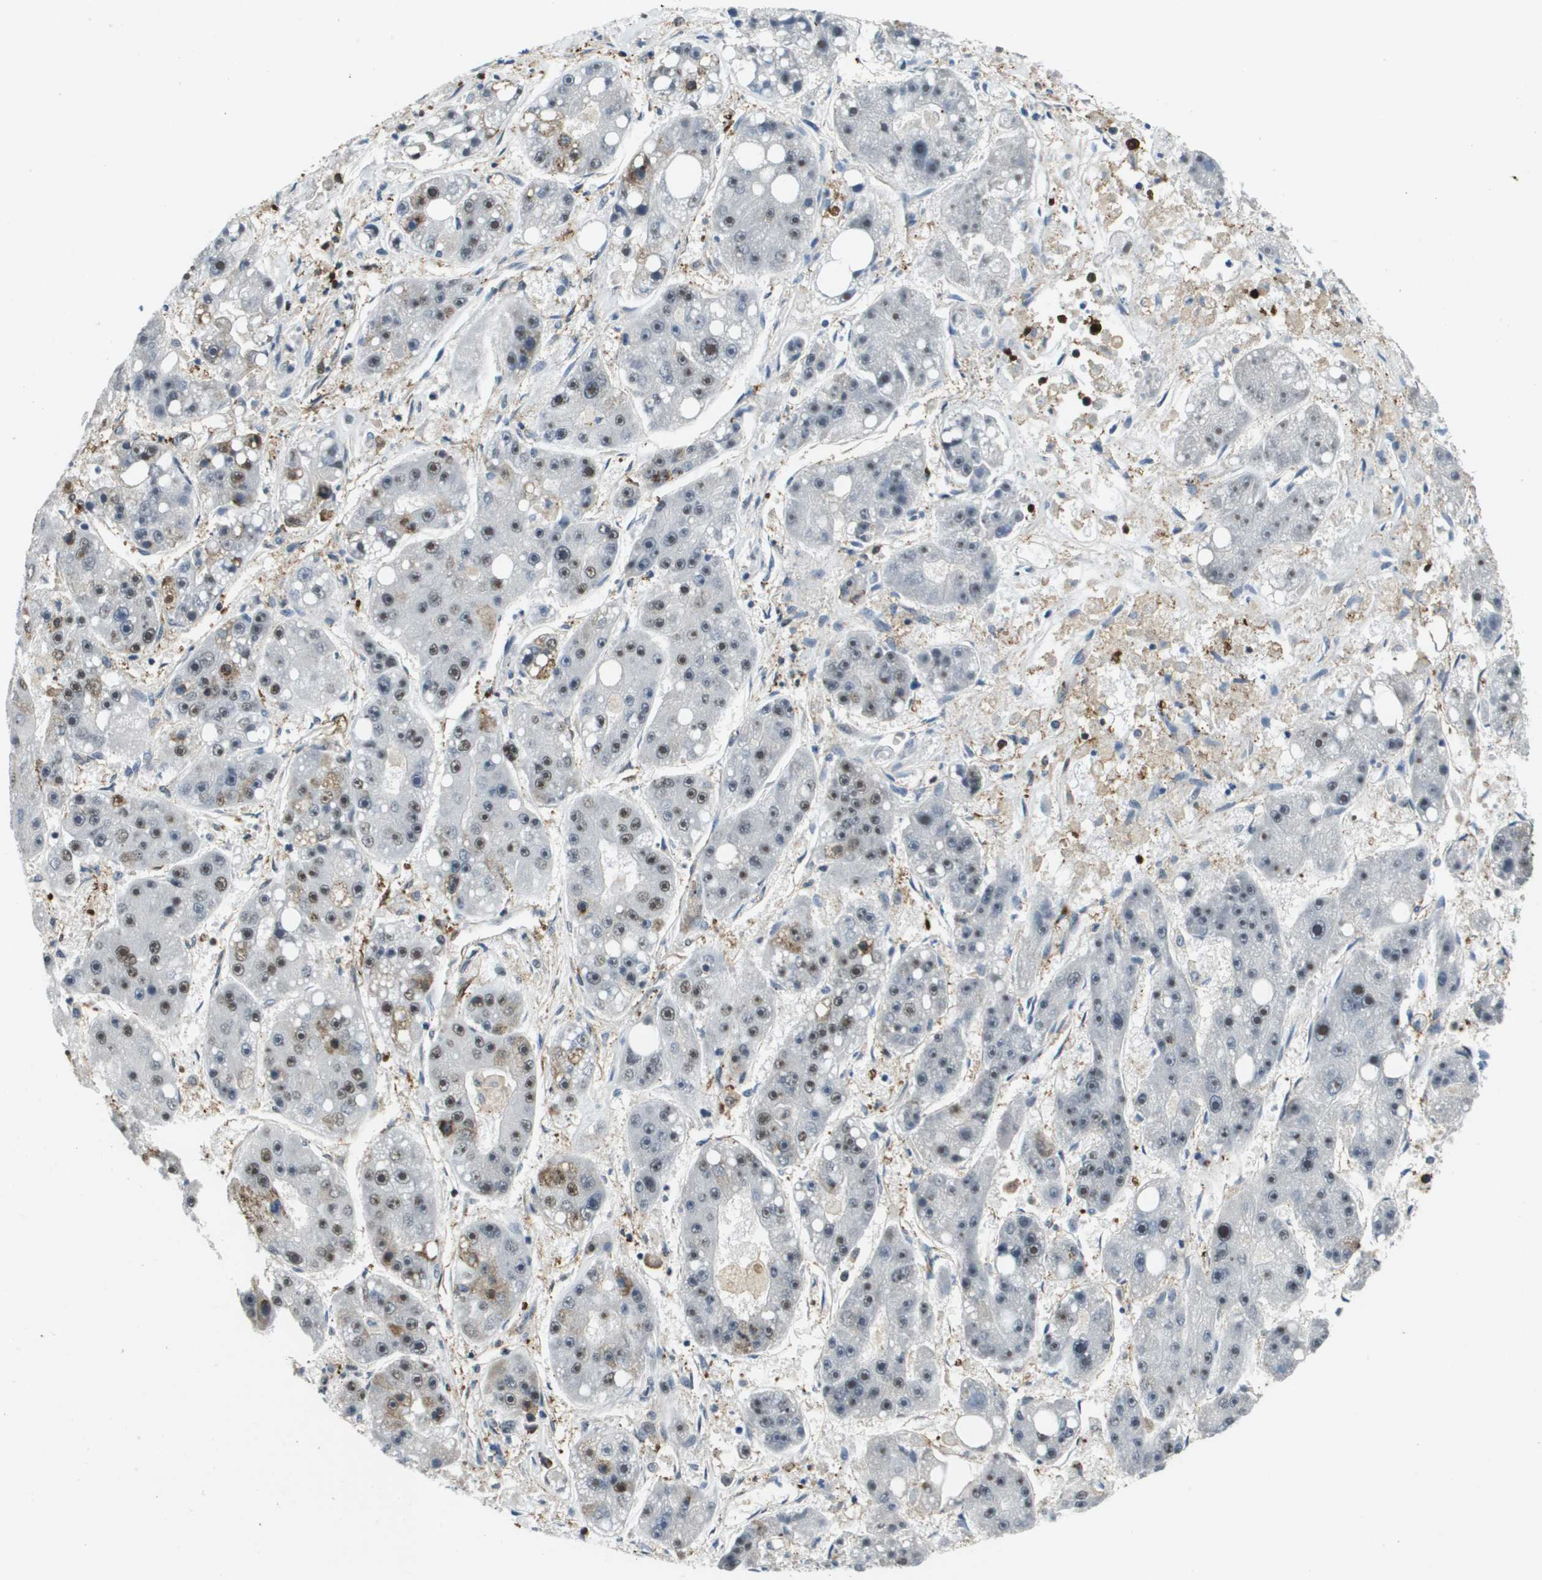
{"staining": {"intensity": "moderate", "quantity": "25%-75%", "location": "nuclear"}, "tissue": "liver cancer", "cell_type": "Tumor cells", "image_type": "cancer", "snomed": [{"axis": "morphology", "description": "Carcinoma, Hepatocellular, NOS"}, {"axis": "topography", "description": "Liver"}], "caption": "Immunohistochemical staining of human liver cancer shows medium levels of moderate nuclear staining in approximately 25%-75% of tumor cells.", "gene": "EP400", "patient": {"sex": "female", "age": 61}}